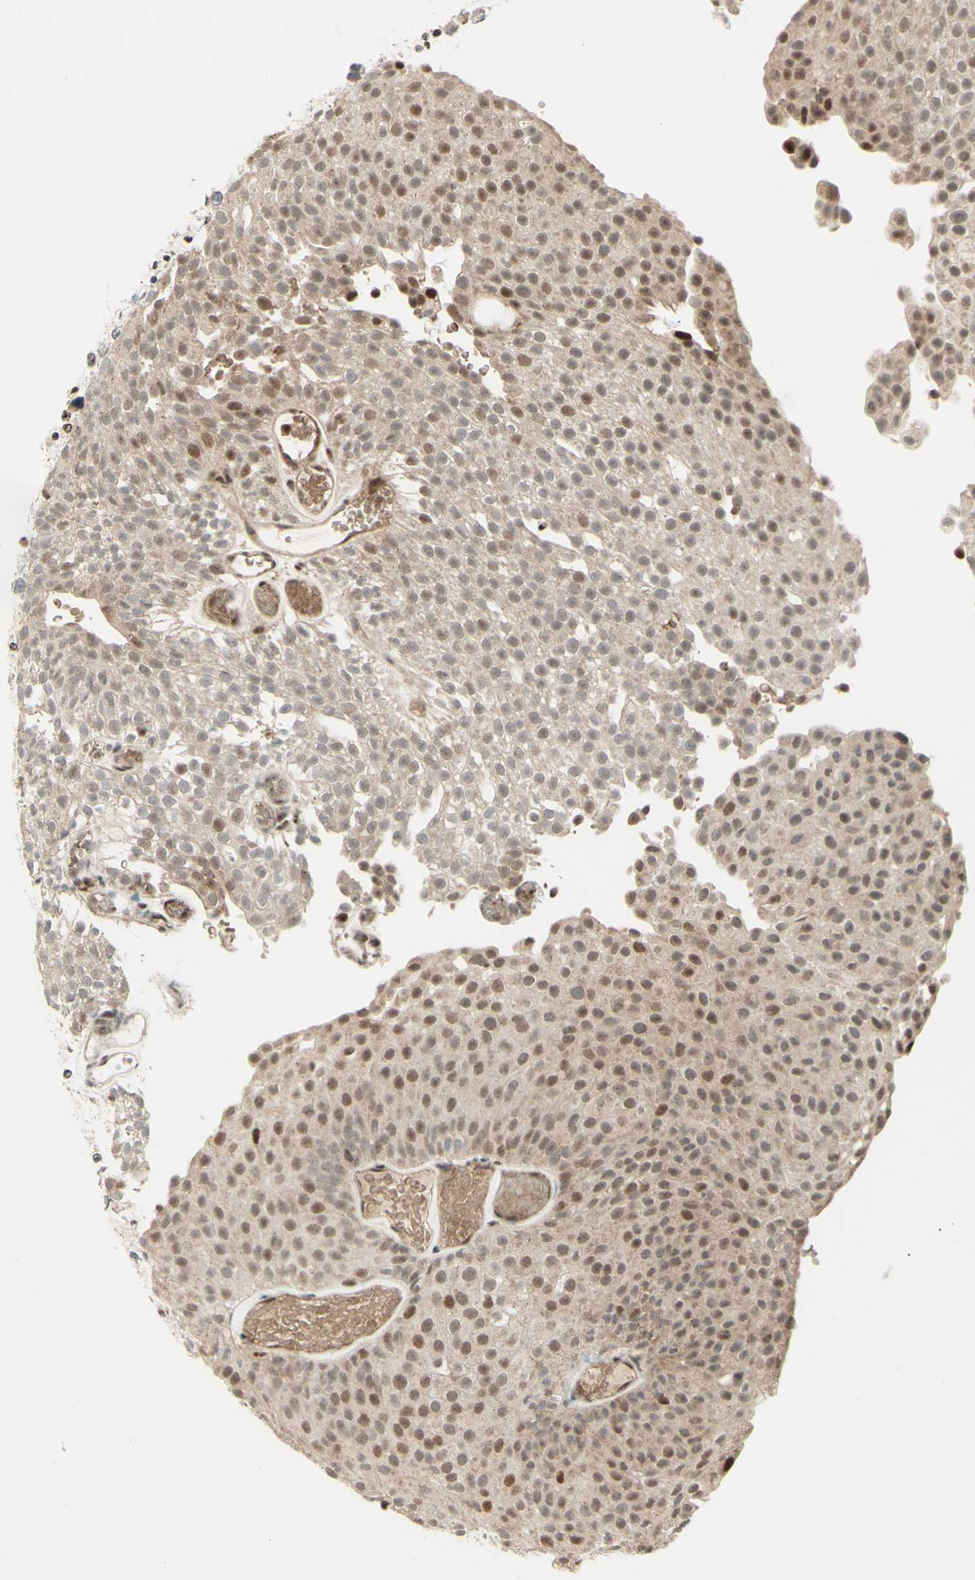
{"staining": {"intensity": "moderate", "quantity": "25%-75%", "location": "cytoplasmic/membranous,nuclear"}, "tissue": "urothelial cancer", "cell_type": "Tumor cells", "image_type": "cancer", "snomed": [{"axis": "morphology", "description": "Urothelial carcinoma, Low grade"}, {"axis": "topography", "description": "Urinary bladder"}], "caption": "A brown stain shows moderate cytoplasmic/membranous and nuclear positivity of a protein in urothelial cancer tumor cells.", "gene": "CDKL5", "patient": {"sex": "male", "age": 78}}